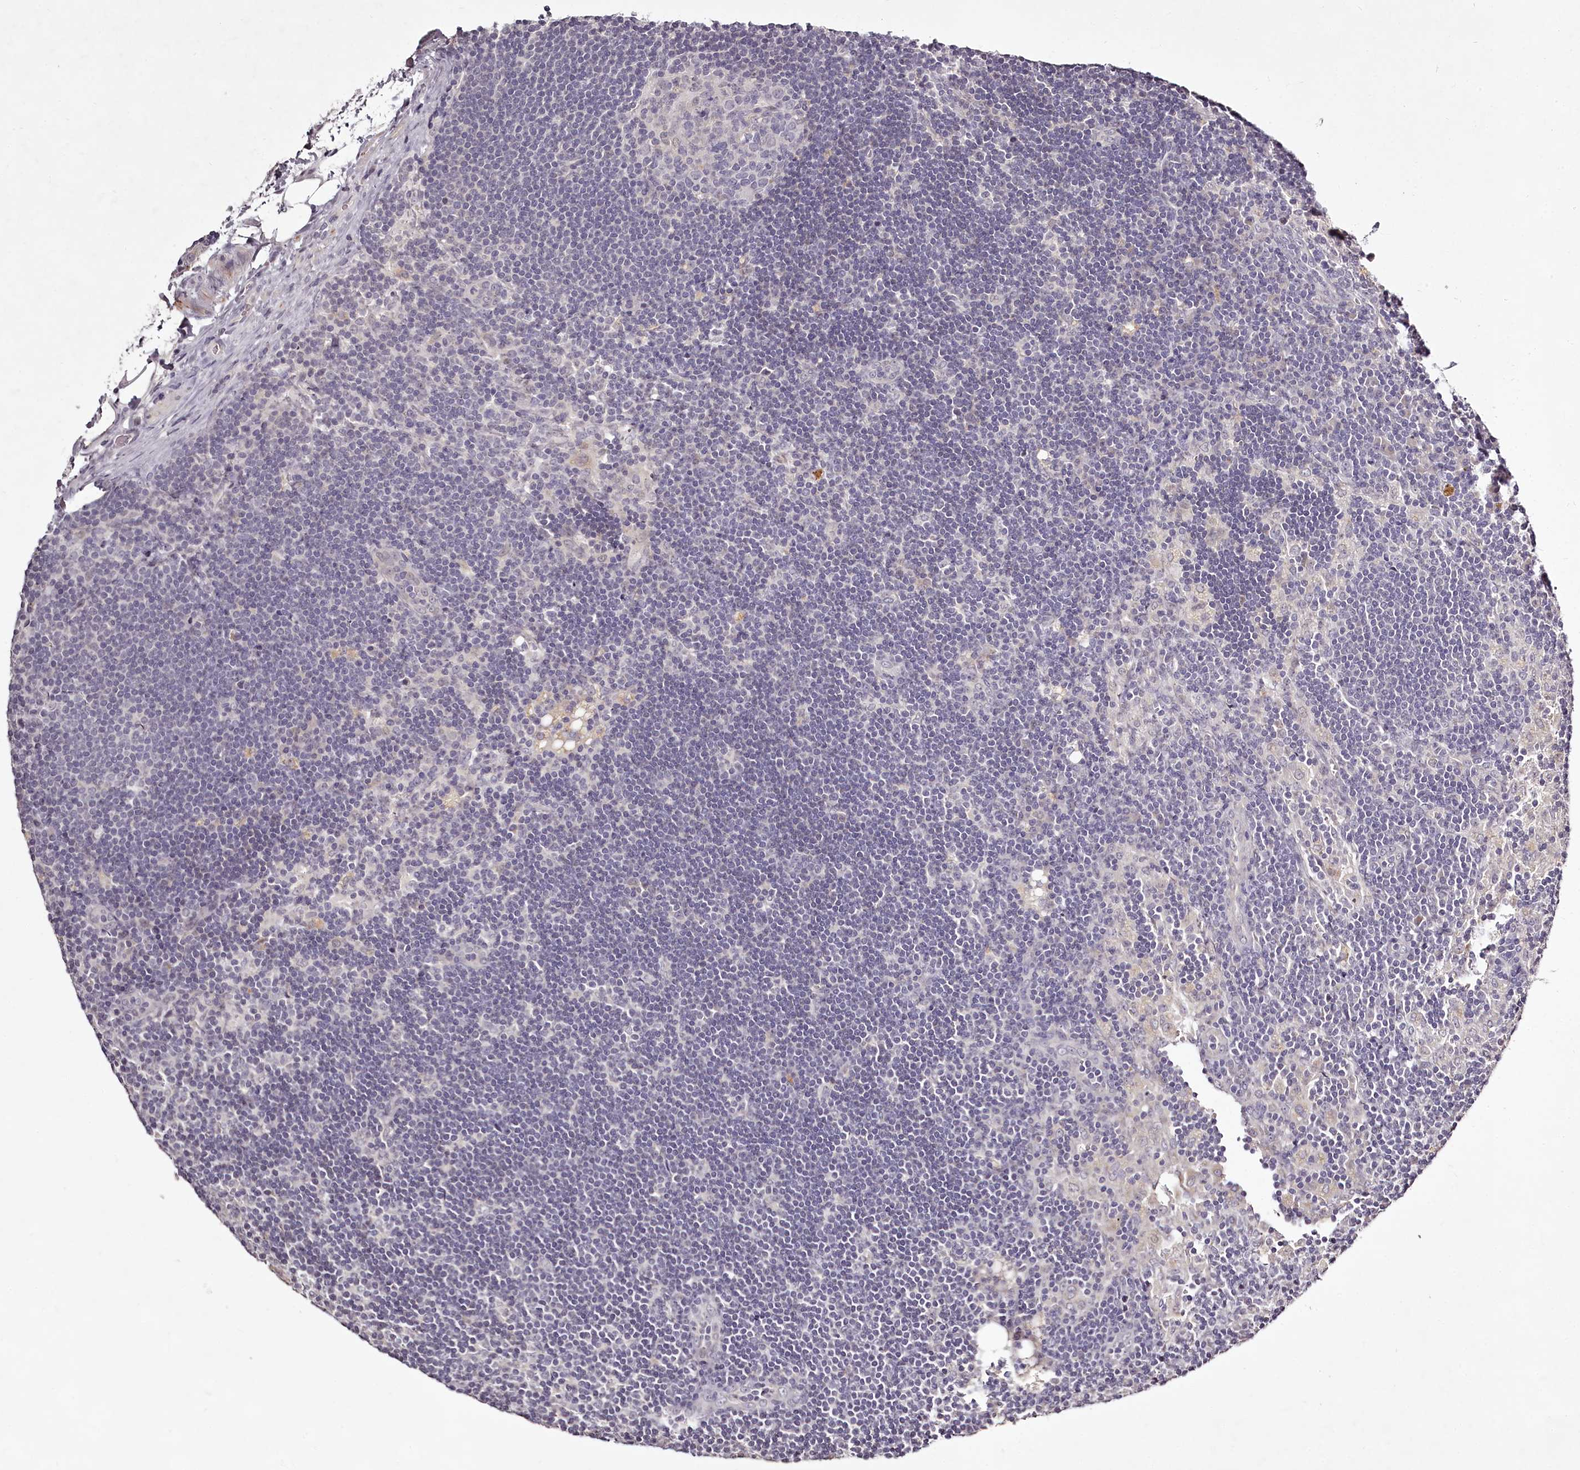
{"staining": {"intensity": "negative", "quantity": "none", "location": "none"}, "tissue": "lymph node", "cell_type": "Germinal center cells", "image_type": "normal", "snomed": [{"axis": "morphology", "description": "Normal tissue, NOS"}, {"axis": "topography", "description": "Lymph node"}], "caption": "This is an immunohistochemistry image of benign lymph node. There is no expression in germinal center cells.", "gene": "RBMXL2", "patient": {"sex": "male", "age": 24}}